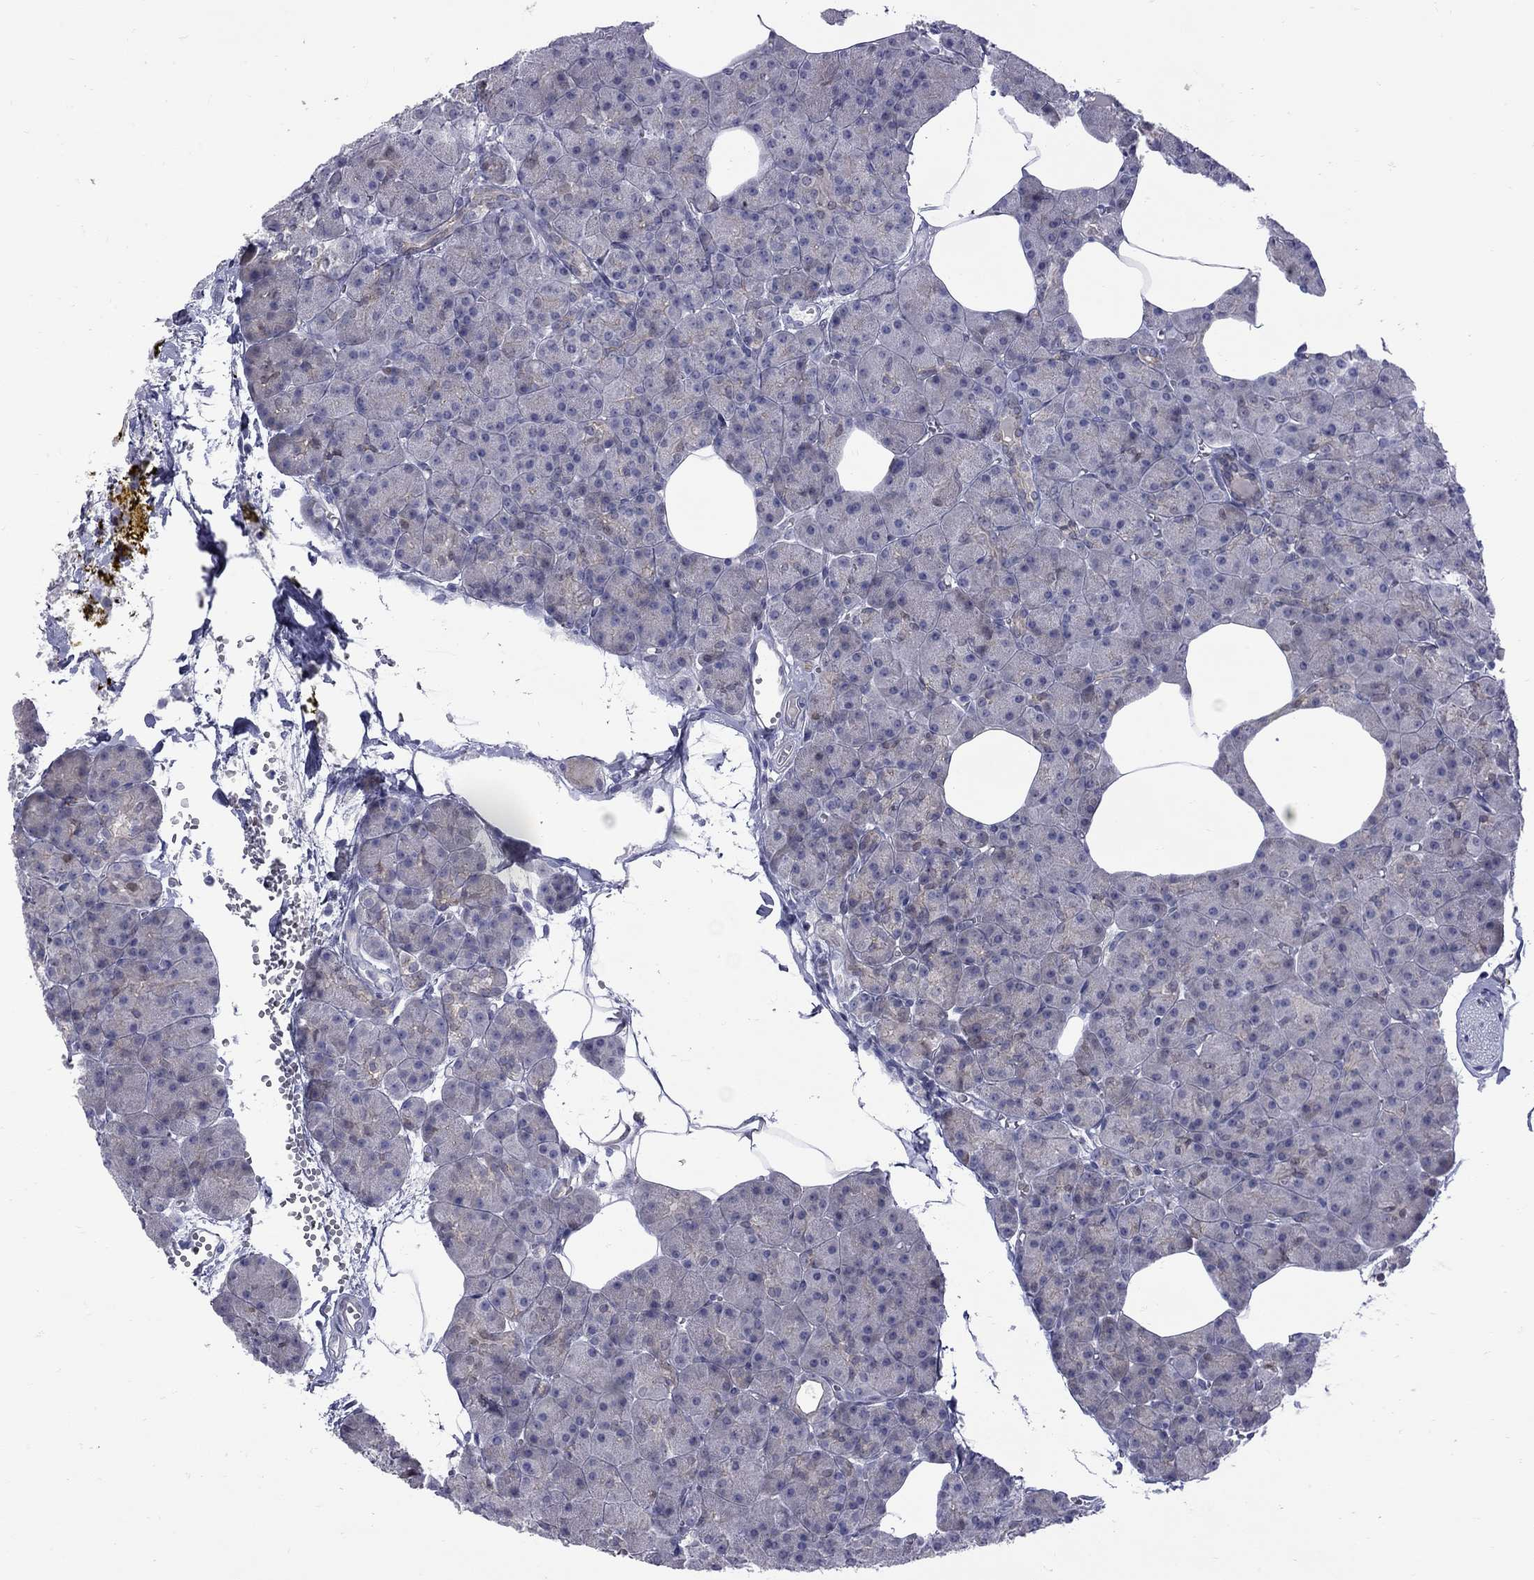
{"staining": {"intensity": "negative", "quantity": "none", "location": "none"}, "tissue": "pancreas", "cell_type": "Exocrine glandular cells", "image_type": "normal", "snomed": [{"axis": "morphology", "description": "Normal tissue, NOS"}, {"axis": "topography", "description": "Pancreas"}], "caption": "High power microscopy micrograph of an immunohistochemistry image of normal pancreas, revealing no significant positivity in exocrine glandular cells.", "gene": "NRARP", "patient": {"sex": "female", "age": 45}}